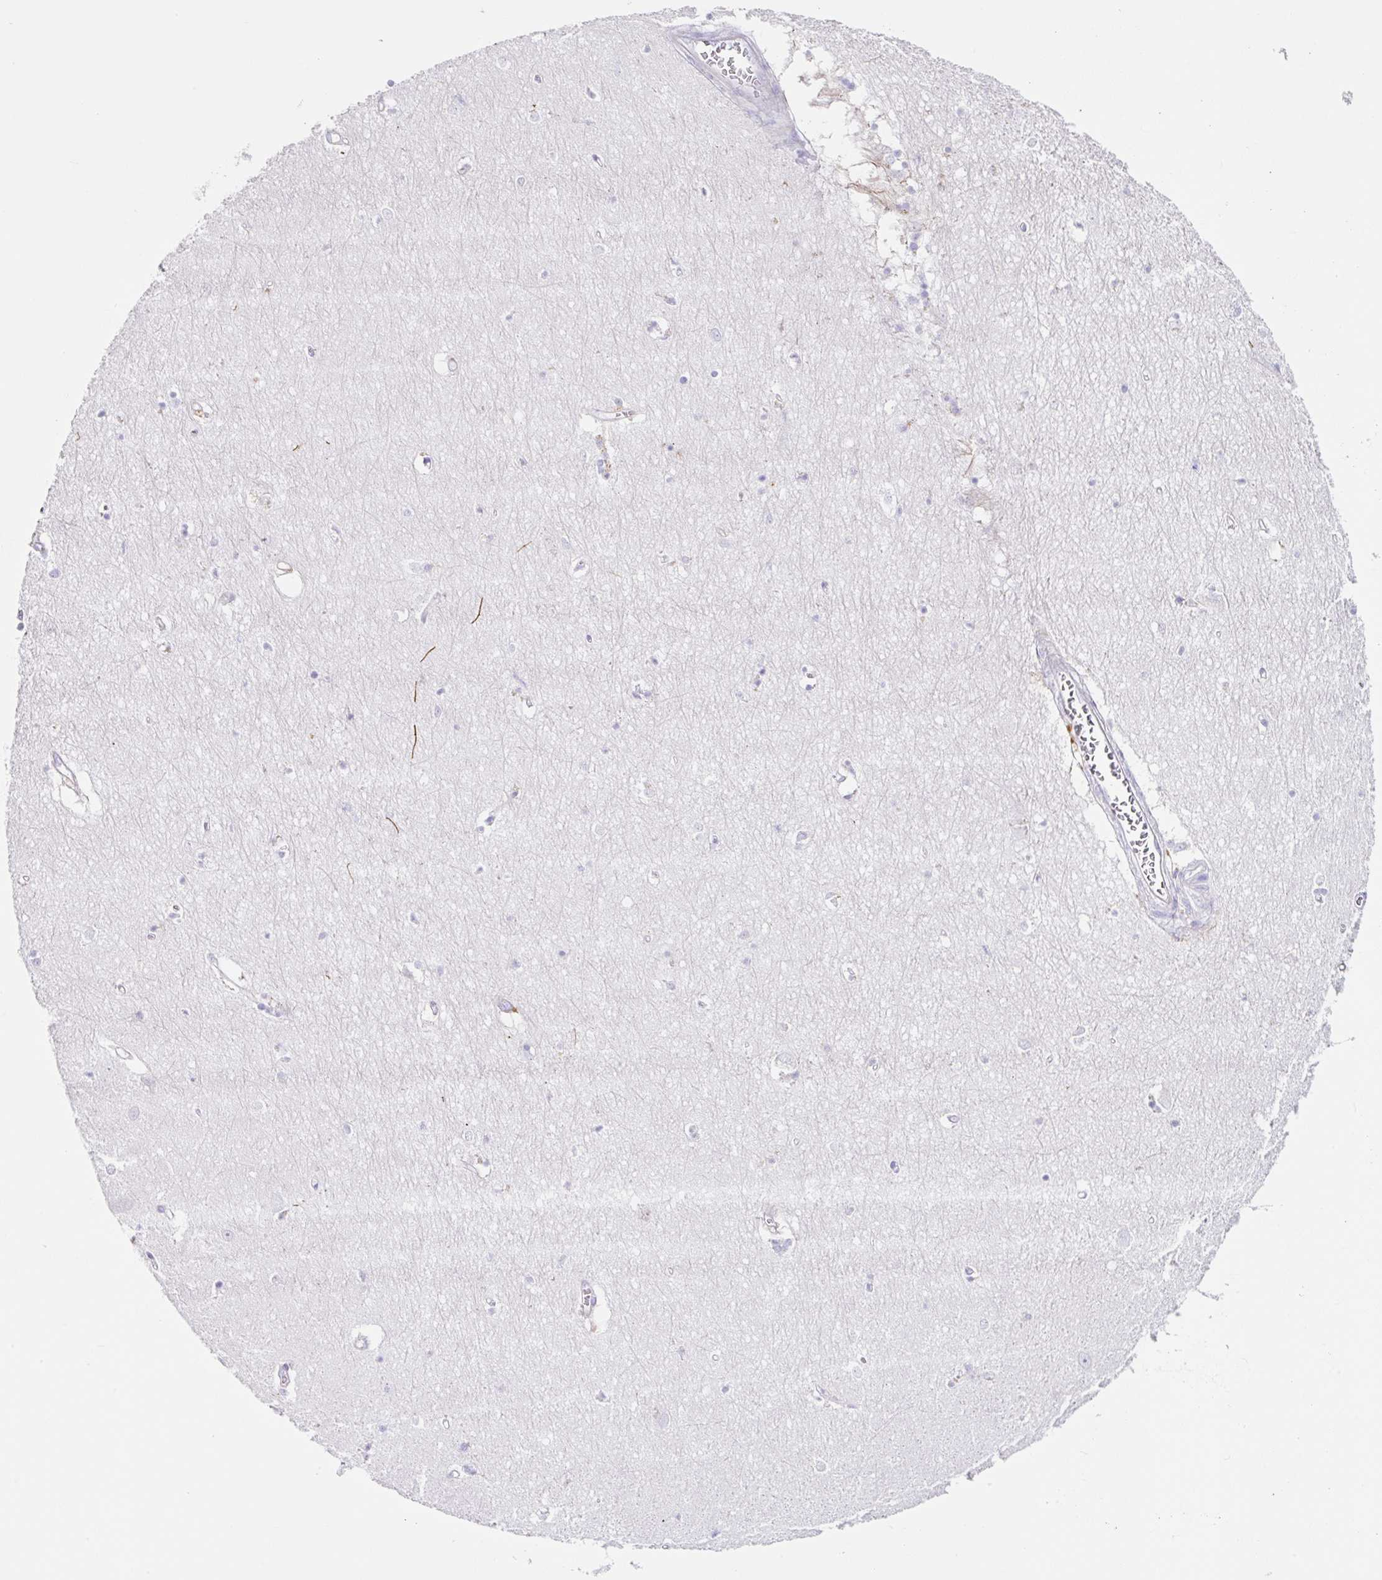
{"staining": {"intensity": "negative", "quantity": "none", "location": "none"}, "tissue": "hippocampus", "cell_type": "Glial cells", "image_type": "normal", "snomed": [{"axis": "morphology", "description": "Normal tissue, NOS"}, {"axis": "topography", "description": "Hippocampus"}], "caption": "The immunohistochemistry (IHC) micrograph has no significant staining in glial cells of hippocampus.", "gene": "DKK4", "patient": {"sex": "female", "age": 64}}